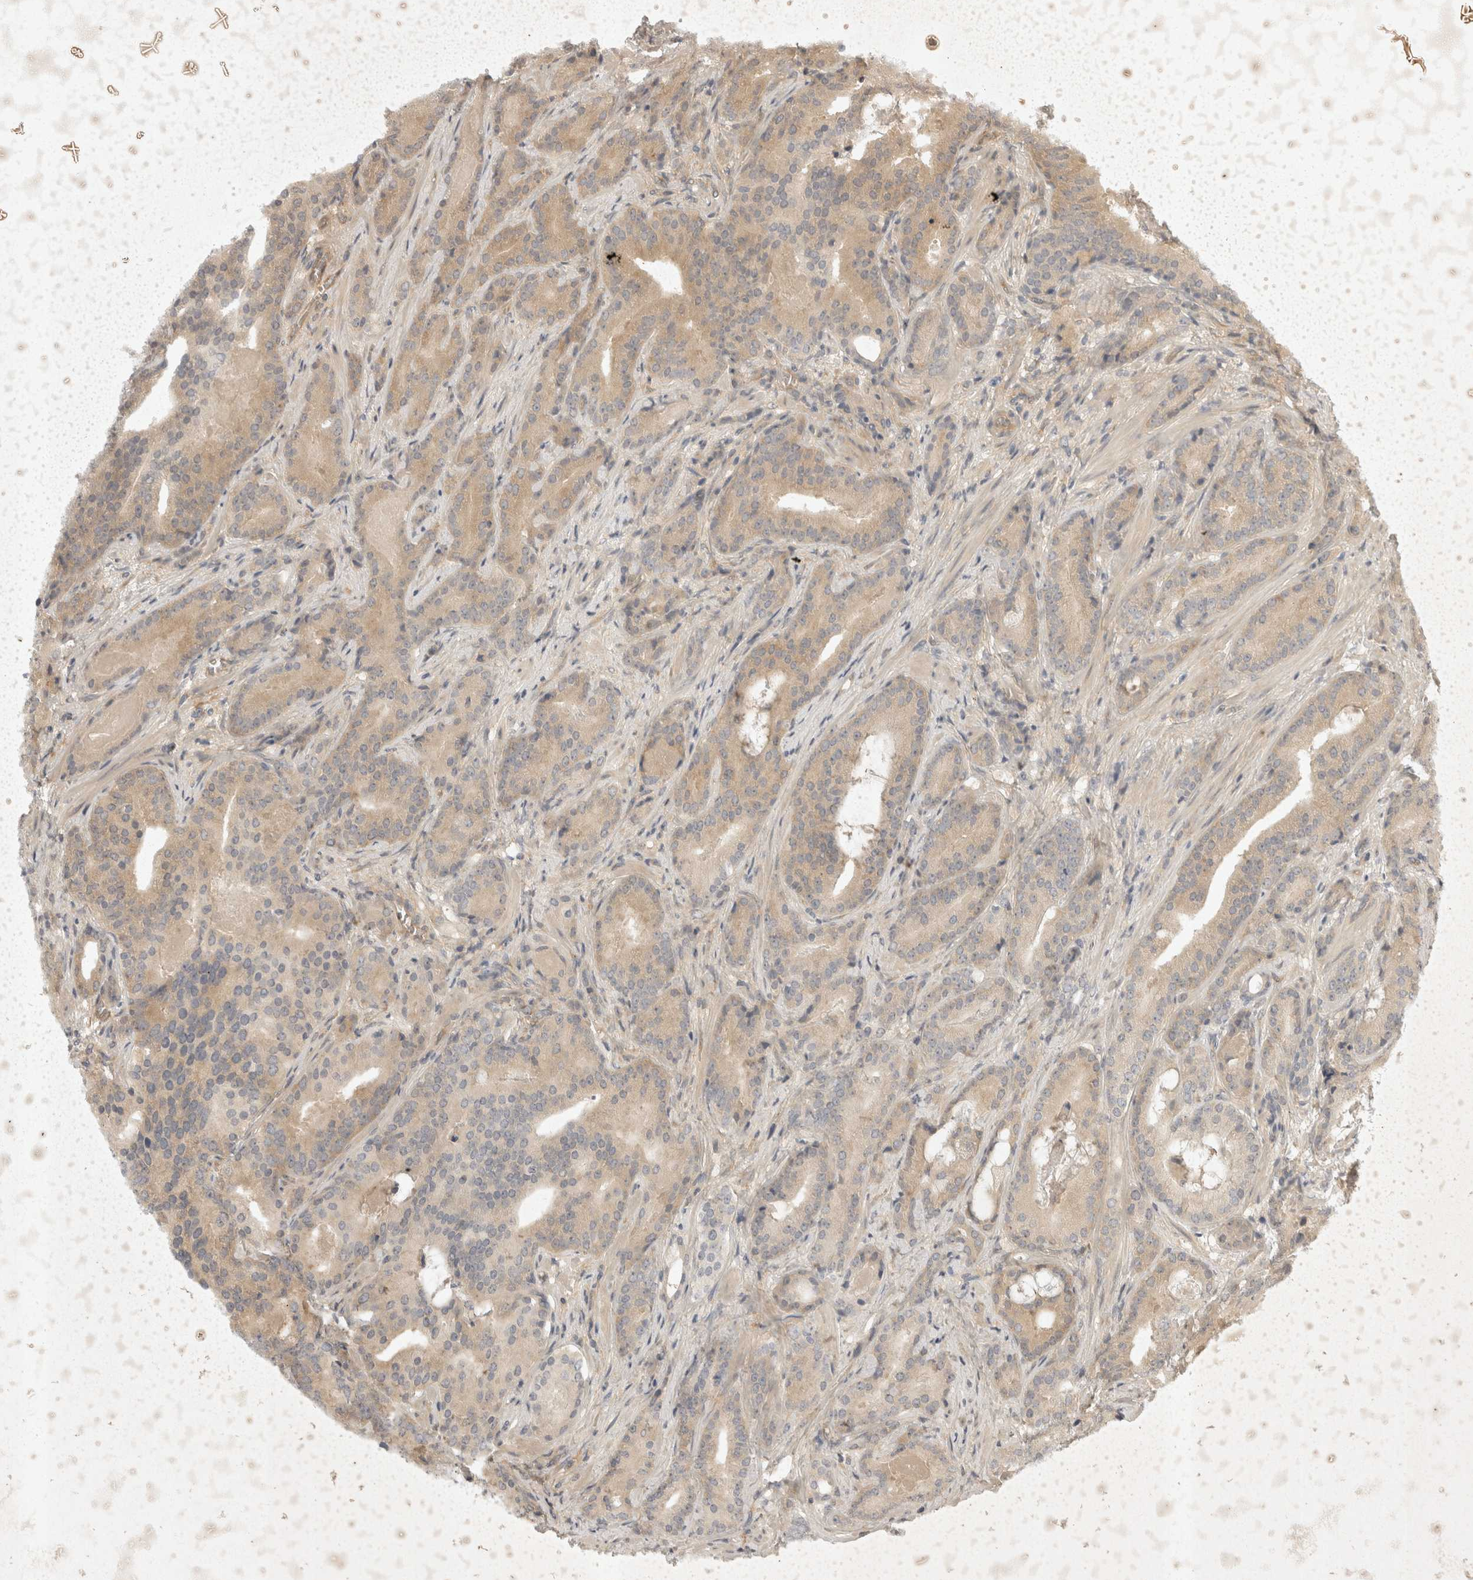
{"staining": {"intensity": "weak", "quantity": ">75%", "location": "cytoplasmic/membranous"}, "tissue": "prostate cancer", "cell_type": "Tumor cells", "image_type": "cancer", "snomed": [{"axis": "morphology", "description": "Adenocarcinoma, Low grade"}, {"axis": "topography", "description": "Prostate"}], "caption": "A histopathology image showing weak cytoplasmic/membranous staining in approximately >75% of tumor cells in prostate cancer (low-grade adenocarcinoma), as visualized by brown immunohistochemical staining.", "gene": "EIF4G3", "patient": {"sex": "male", "age": 67}}